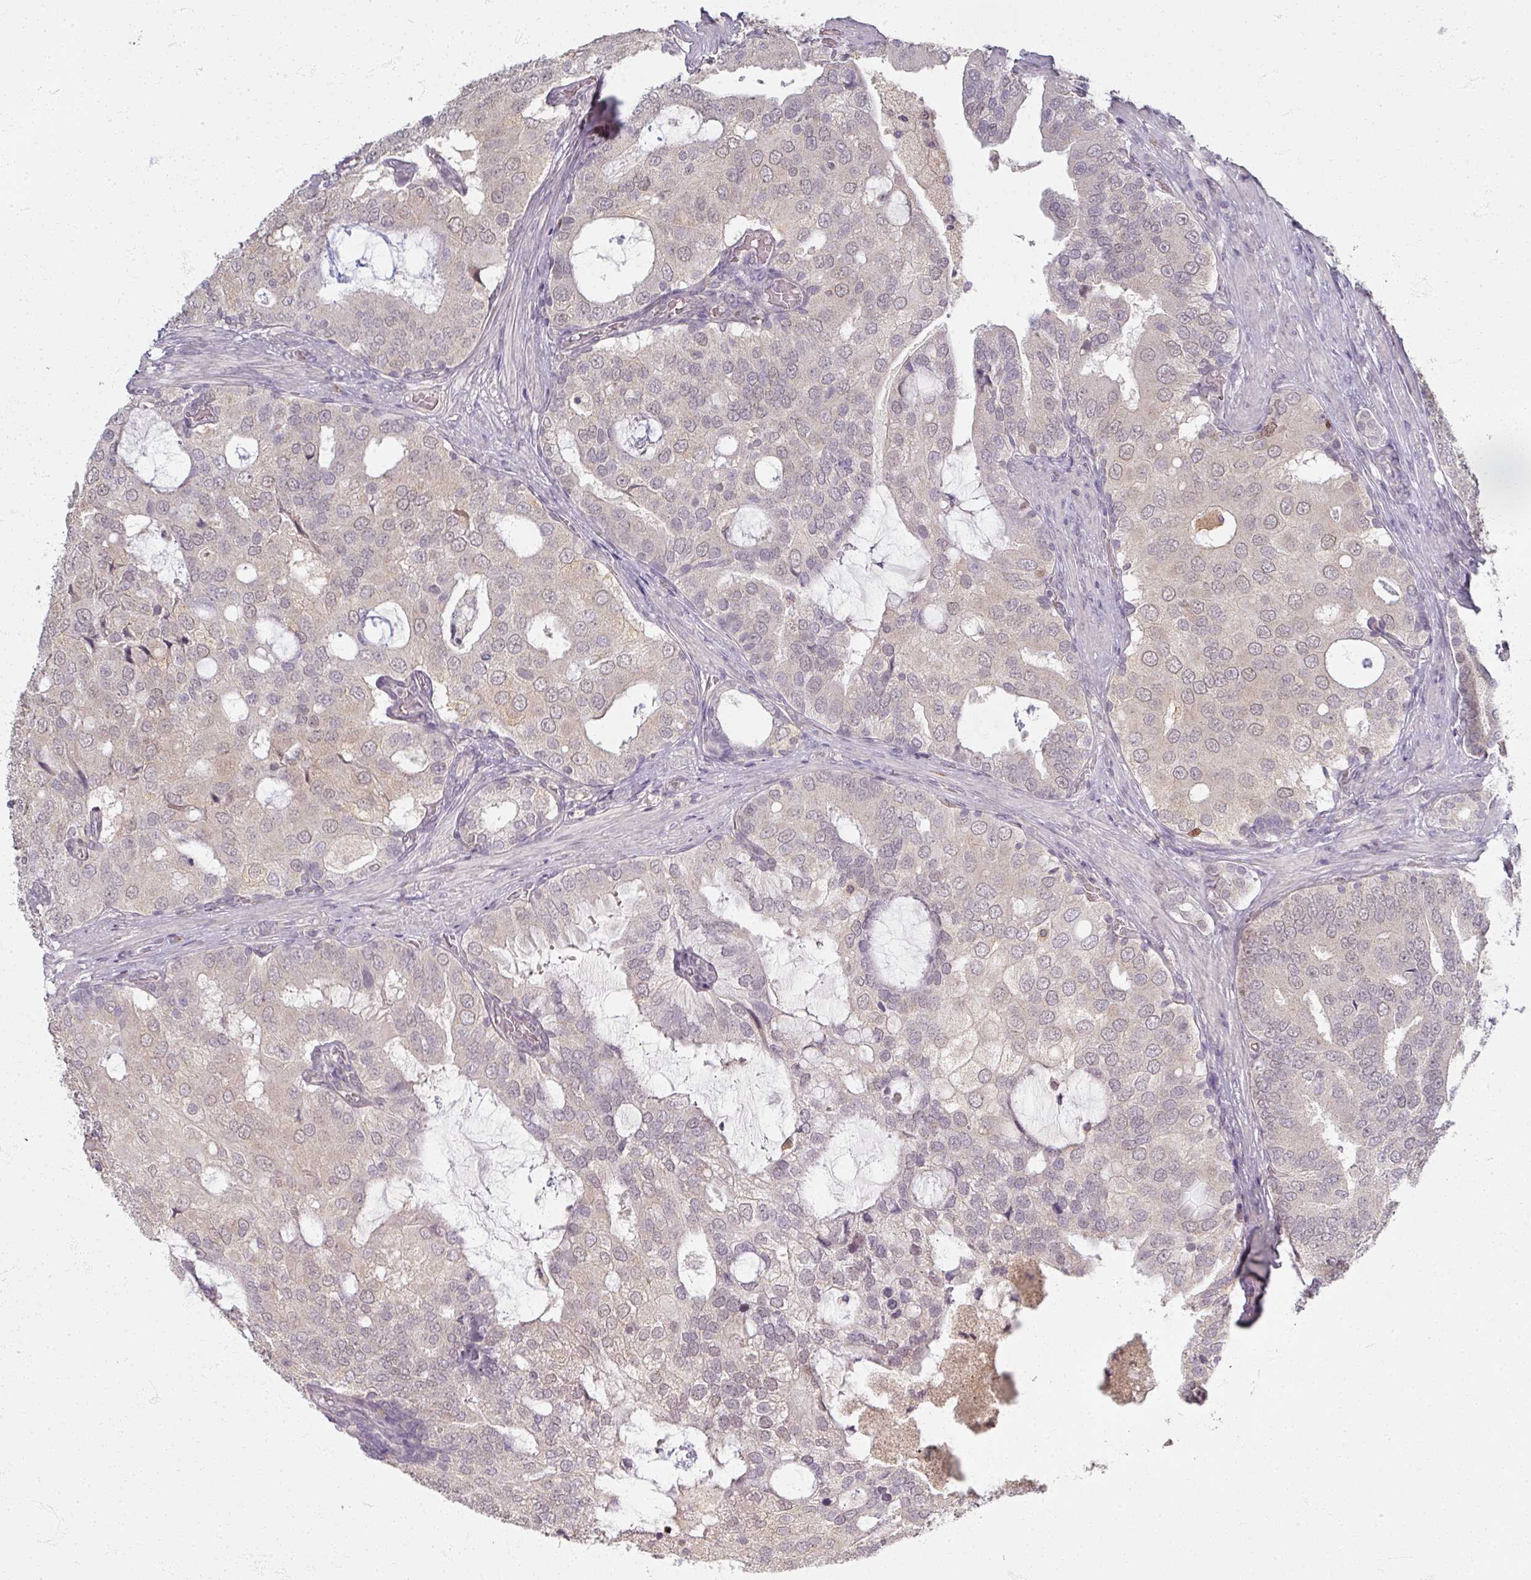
{"staining": {"intensity": "weak", "quantity": "<25%", "location": "nuclear"}, "tissue": "prostate cancer", "cell_type": "Tumor cells", "image_type": "cancer", "snomed": [{"axis": "morphology", "description": "Adenocarcinoma, High grade"}, {"axis": "topography", "description": "Prostate"}], "caption": "The immunohistochemistry (IHC) image has no significant positivity in tumor cells of prostate cancer (high-grade adenocarcinoma) tissue. The staining is performed using DAB (3,3'-diaminobenzidine) brown chromogen with nuclei counter-stained in using hematoxylin.", "gene": "SOX11", "patient": {"sex": "male", "age": 55}}